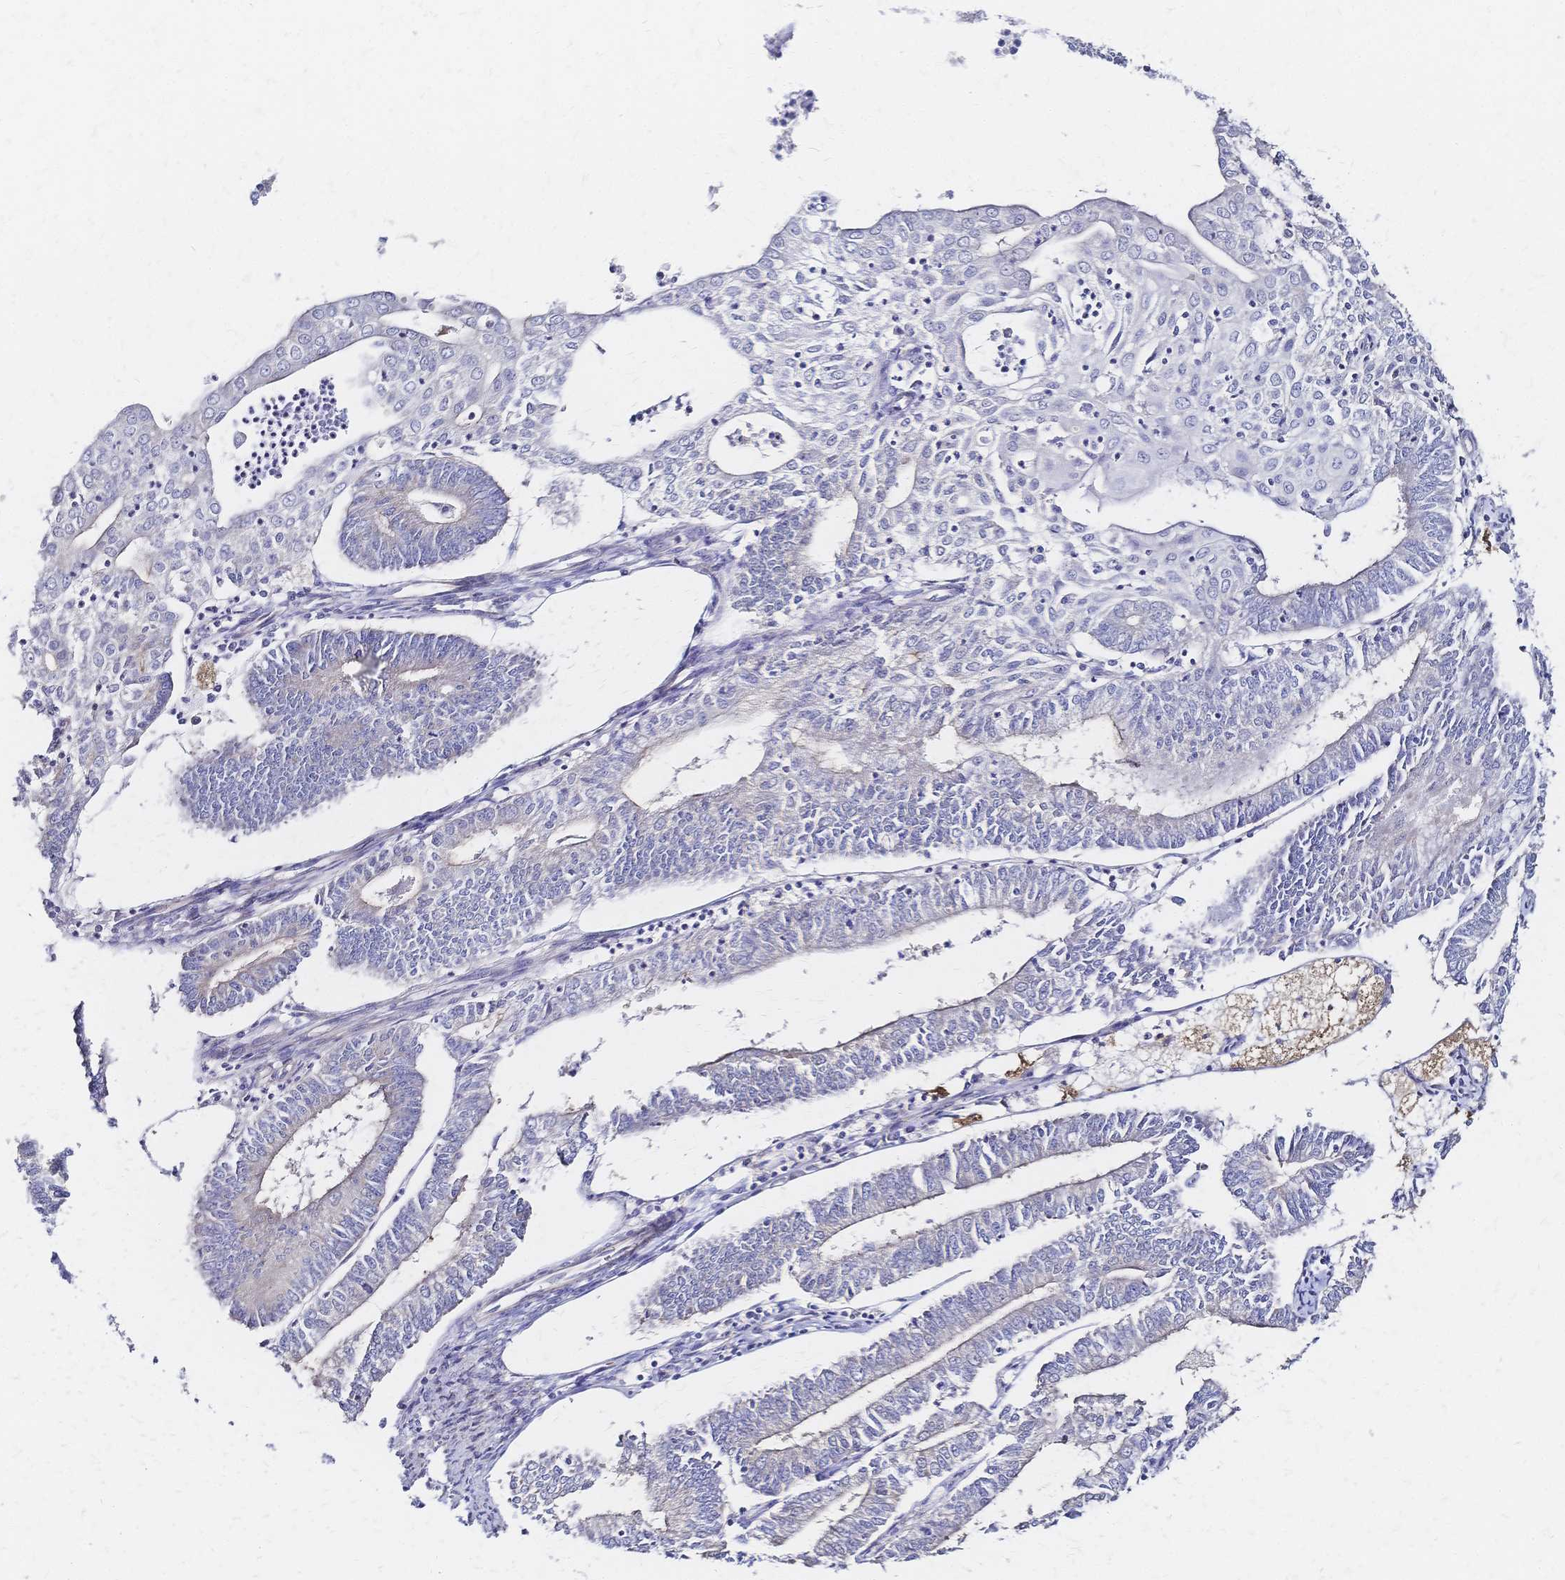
{"staining": {"intensity": "negative", "quantity": "none", "location": "none"}, "tissue": "endometrial cancer", "cell_type": "Tumor cells", "image_type": "cancer", "snomed": [{"axis": "morphology", "description": "Adenocarcinoma, NOS"}, {"axis": "topography", "description": "Endometrium"}], "caption": "Immunohistochemical staining of human endometrial cancer (adenocarcinoma) shows no significant expression in tumor cells. Nuclei are stained in blue.", "gene": "SLC5A1", "patient": {"sex": "female", "age": 61}}